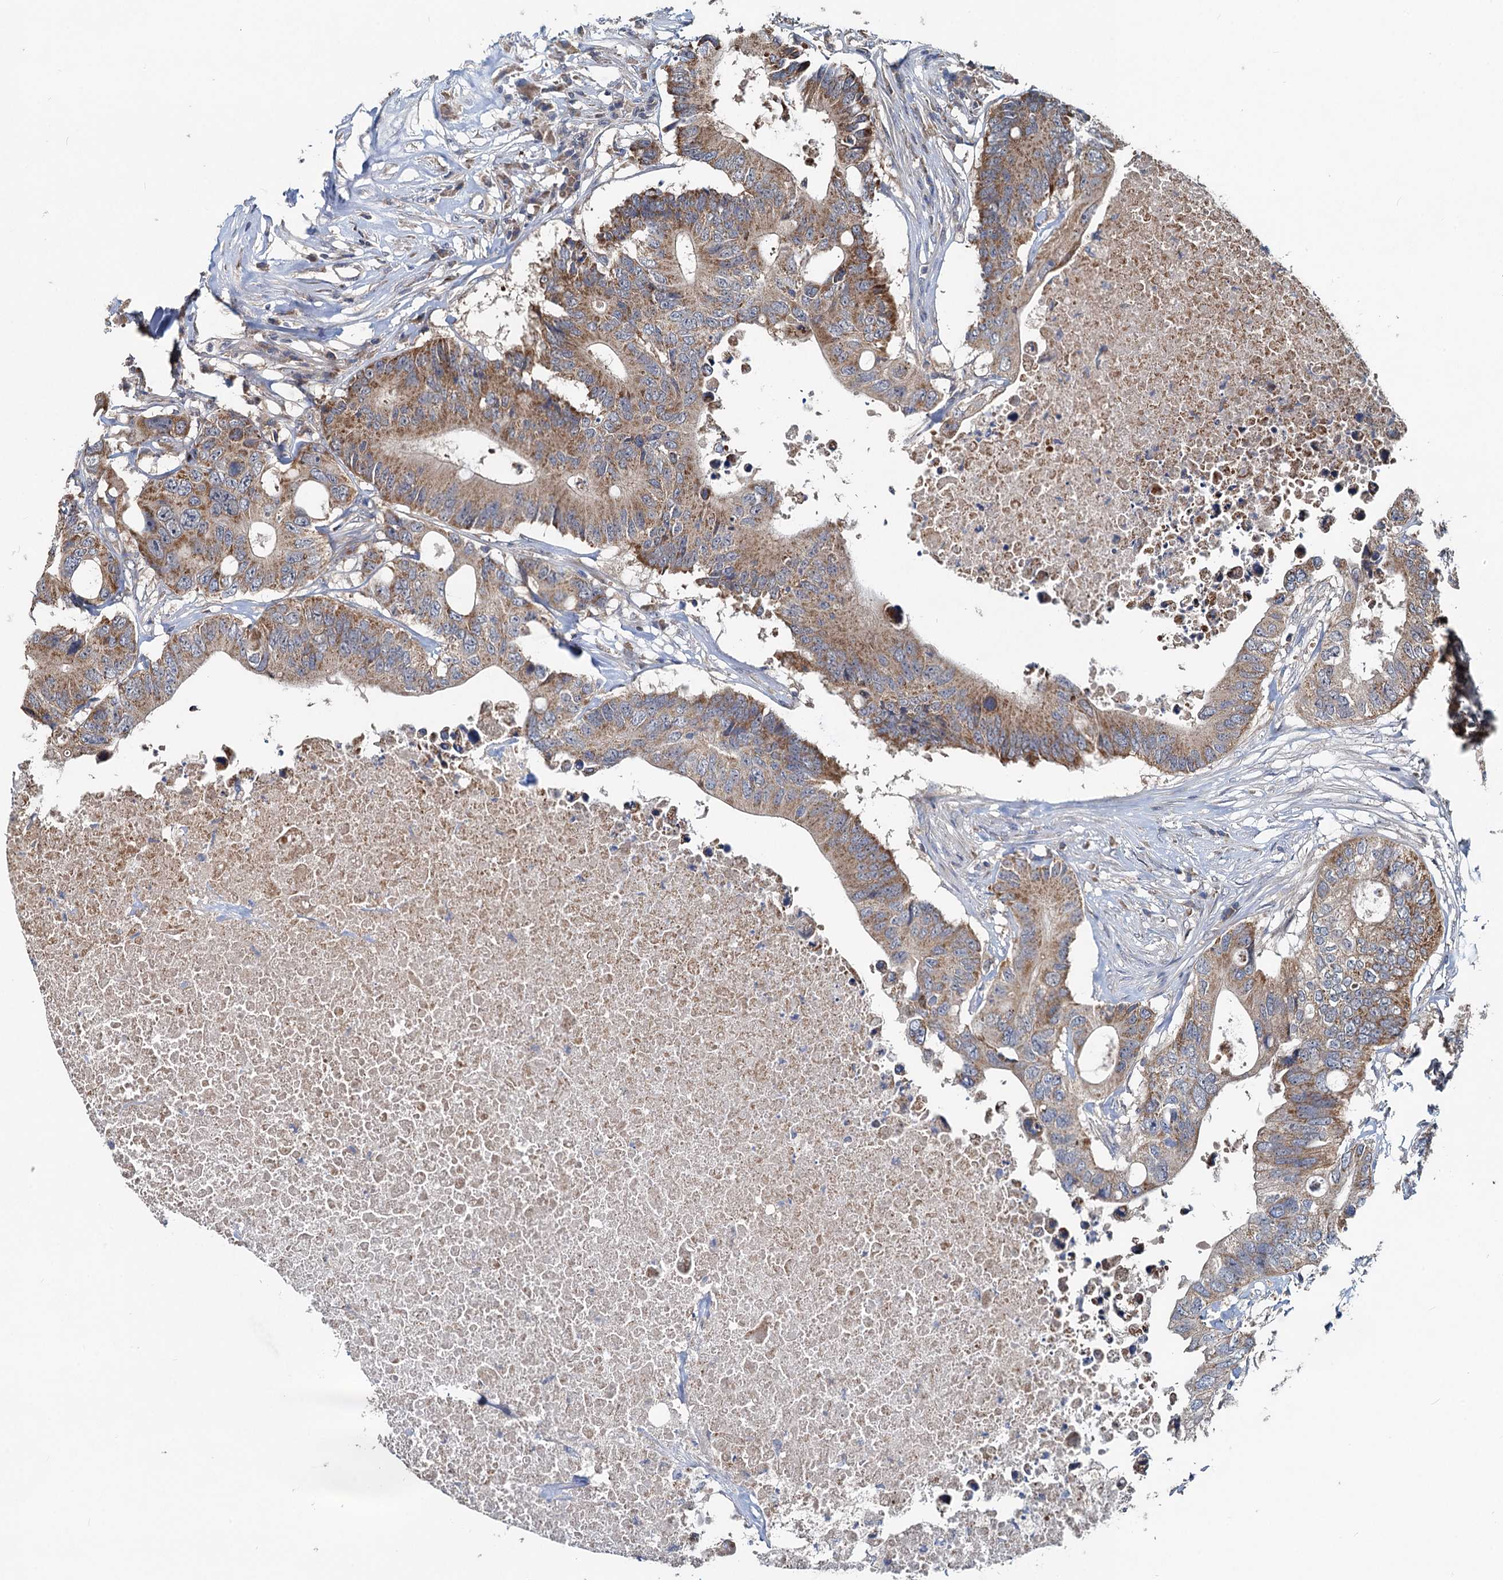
{"staining": {"intensity": "moderate", "quantity": ">75%", "location": "cytoplasmic/membranous"}, "tissue": "colorectal cancer", "cell_type": "Tumor cells", "image_type": "cancer", "snomed": [{"axis": "morphology", "description": "Adenocarcinoma, NOS"}, {"axis": "topography", "description": "Colon"}], "caption": "This photomicrograph displays immunohistochemistry staining of human colorectal cancer, with medium moderate cytoplasmic/membranous staining in approximately >75% of tumor cells.", "gene": "OTUB1", "patient": {"sex": "male", "age": 71}}